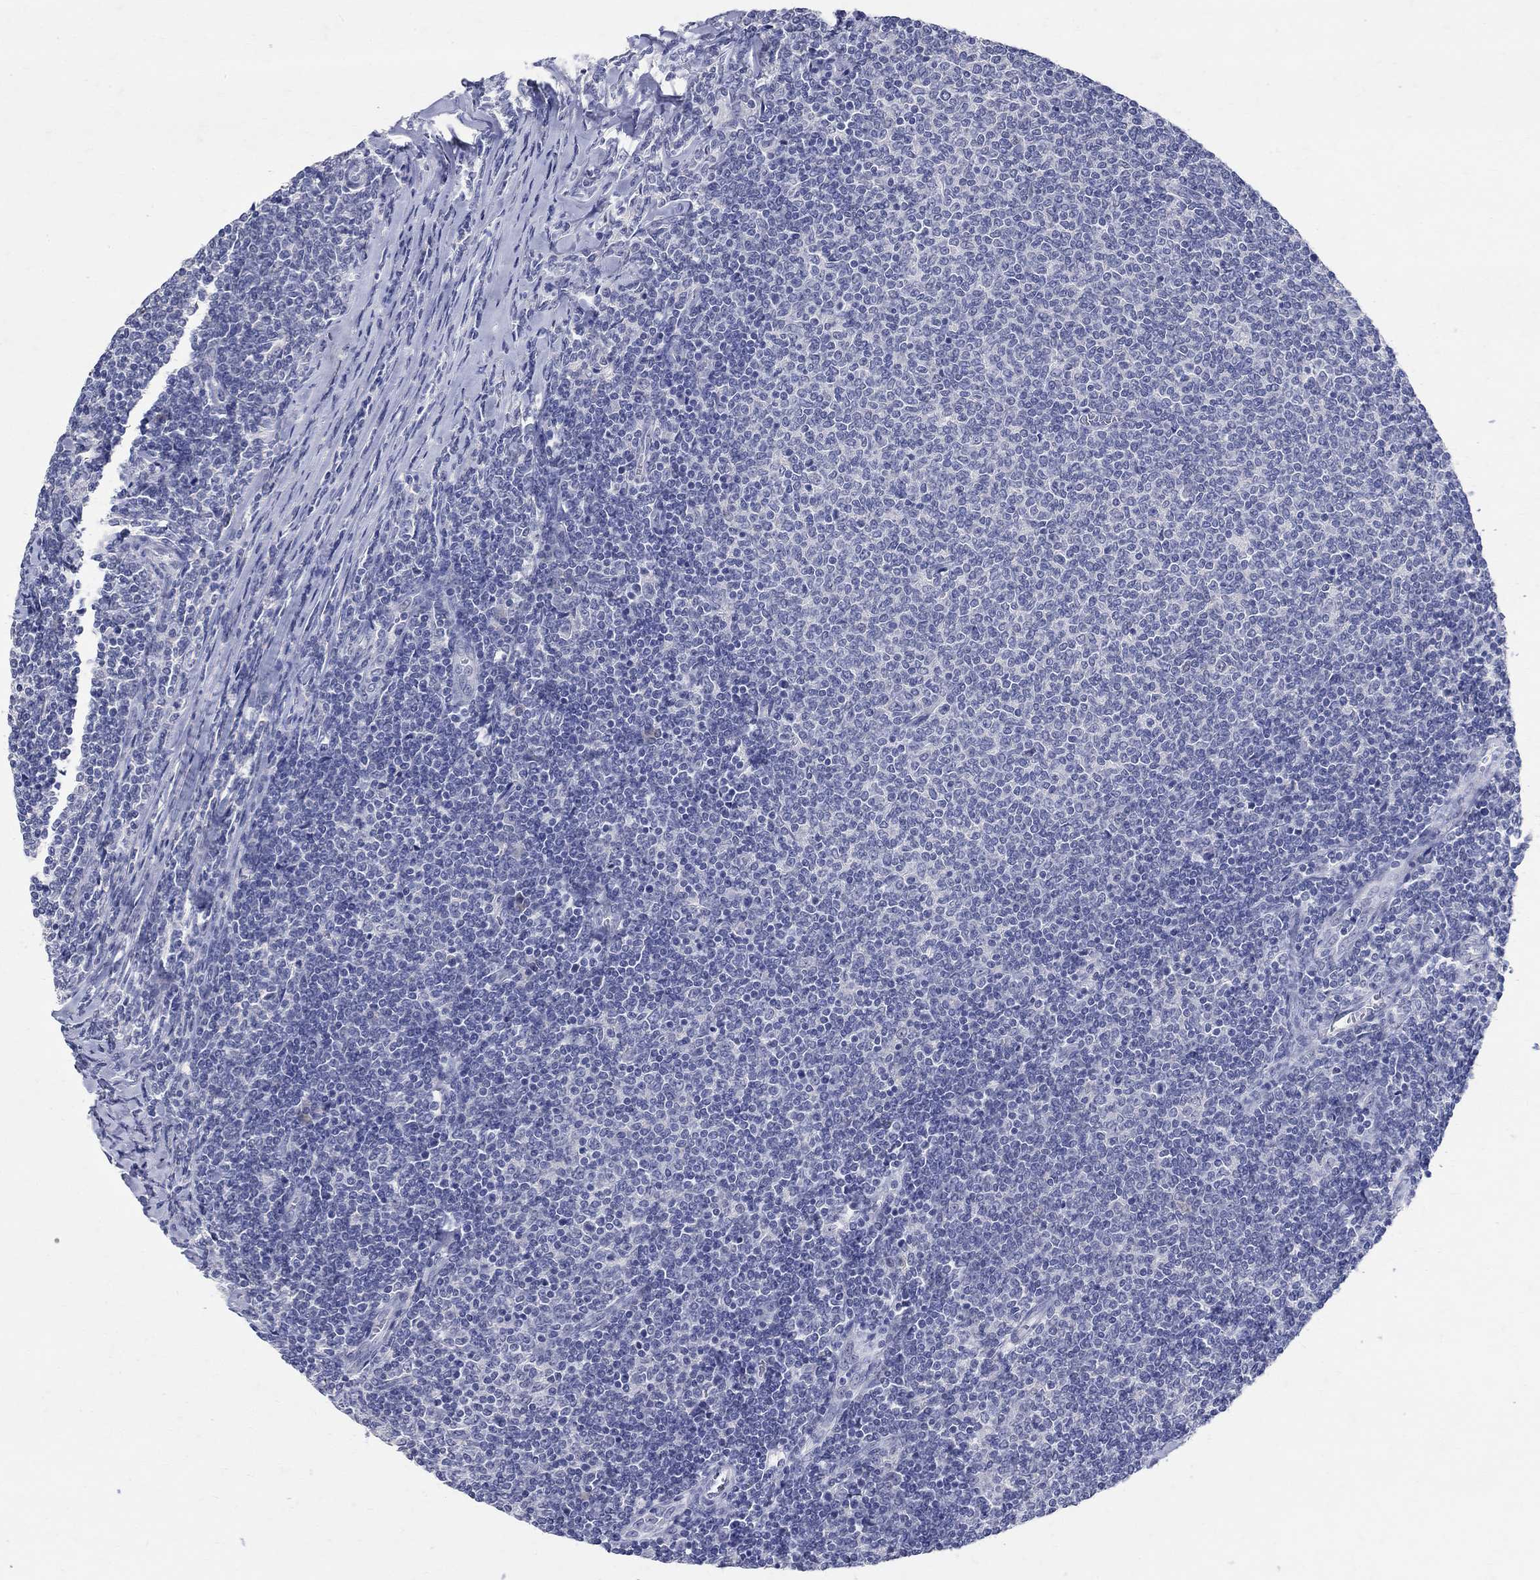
{"staining": {"intensity": "negative", "quantity": "none", "location": "none"}, "tissue": "lymphoma", "cell_type": "Tumor cells", "image_type": "cancer", "snomed": [{"axis": "morphology", "description": "Malignant lymphoma, non-Hodgkin's type, Low grade"}, {"axis": "topography", "description": "Lymph node"}], "caption": "This histopathology image is of low-grade malignant lymphoma, non-Hodgkin's type stained with immunohistochemistry (IHC) to label a protein in brown with the nuclei are counter-stained blue. There is no expression in tumor cells.", "gene": "SOX2", "patient": {"sex": "male", "age": 52}}